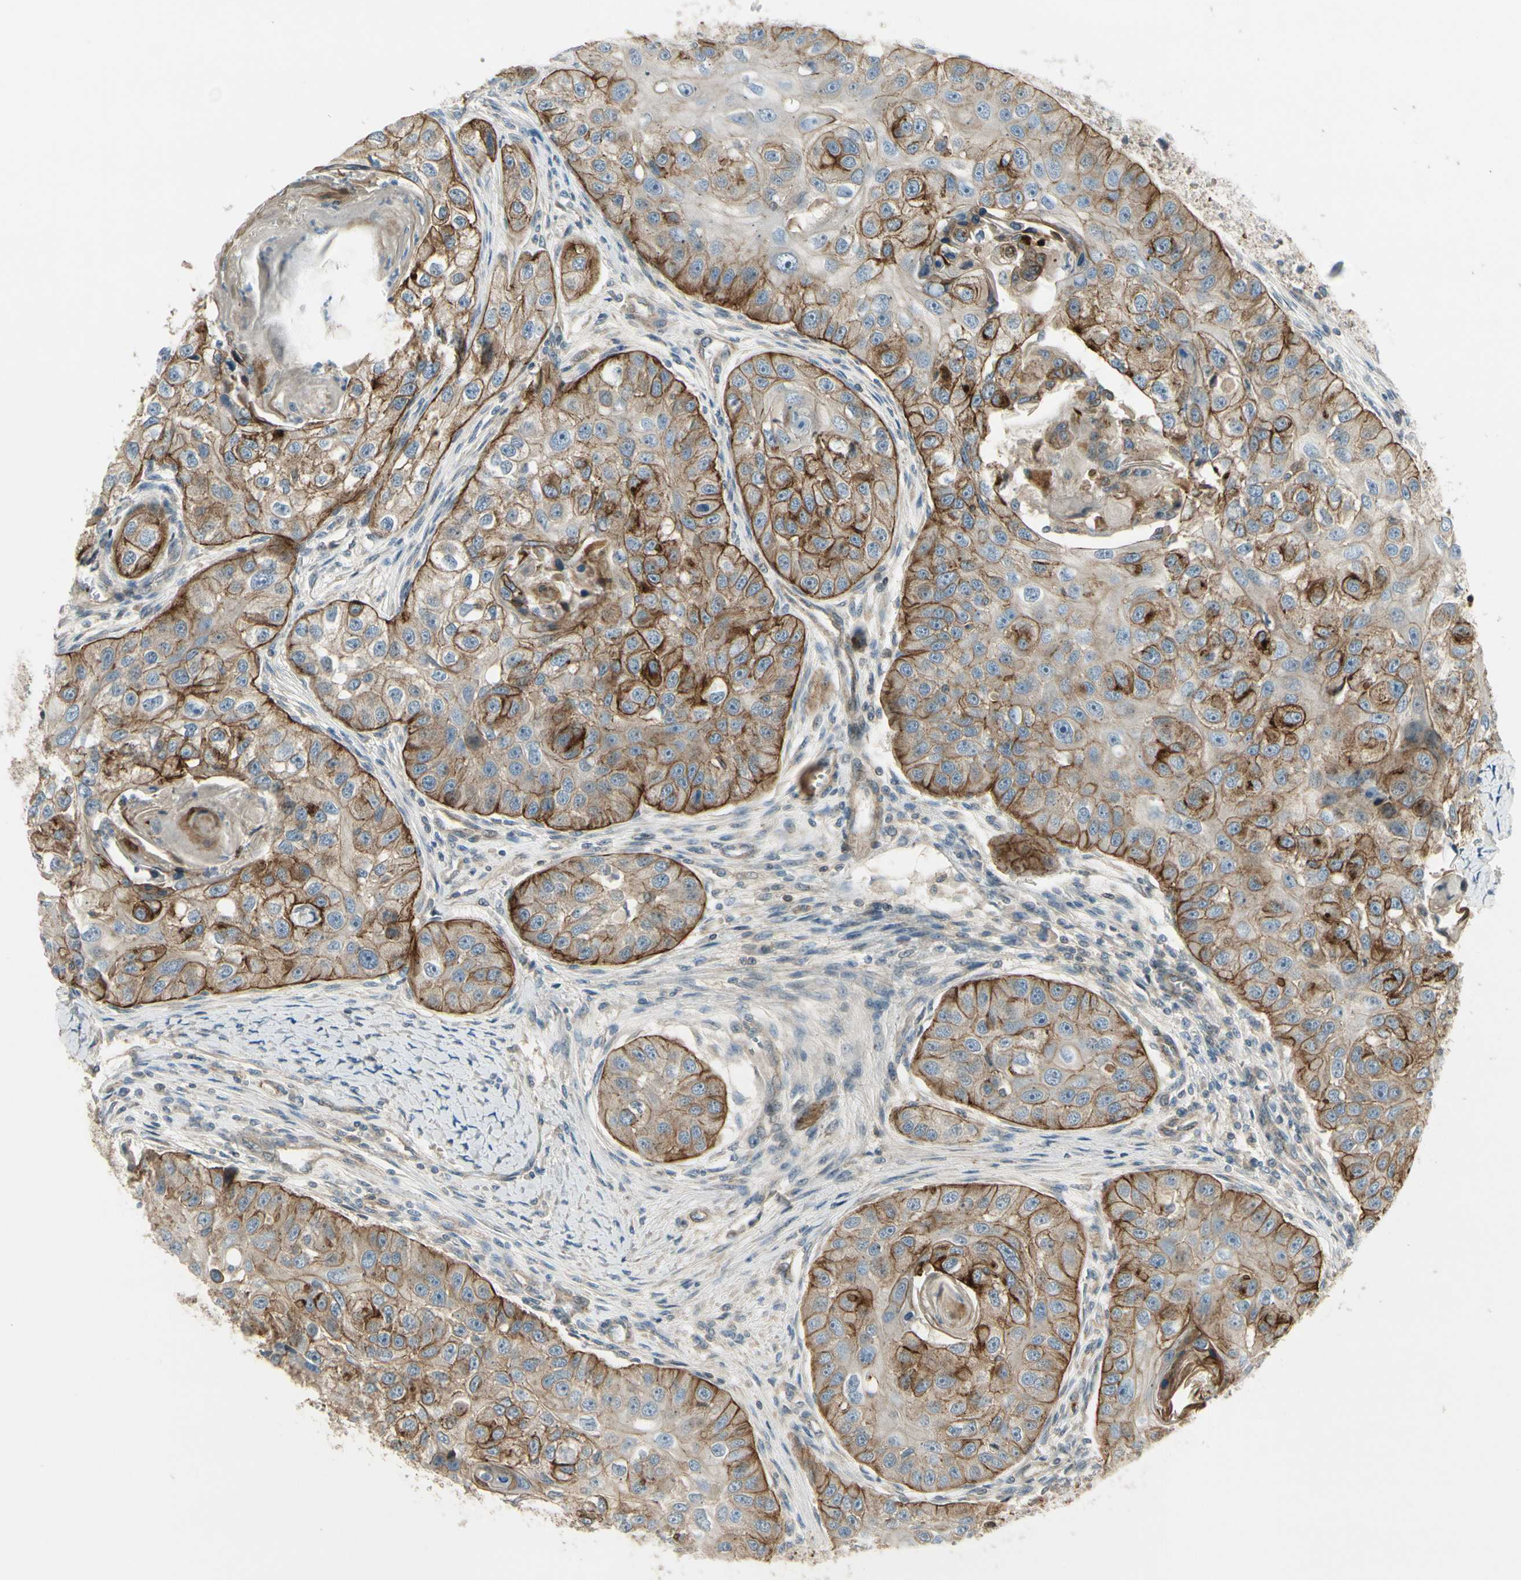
{"staining": {"intensity": "strong", "quantity": ">75%", "location": "cytoplasmic/membranous"}, "tissue": "head and neck cancer", "cell_type": "Tumor cells", "image_type": "cancer", "snomed": [{"axis": "morphology", "description": "Normal tissue, NOS"}, {"axis": "morphology", "description": "Squamous cell carcinoma, NOS"}, {"axis": "topography", "description": "Skeletal muscle"}, {"axis": "topography", "description": "Head-Neck"}], "caption": "Strong cytoplasmic/membranous expression for a protein is appreciated in about >75% of tumor cells of head and neck cancer using immunohistochemistry (IHC).", "gene": "PPP3CB", "patient": {"sex": "male", "age": 51}}